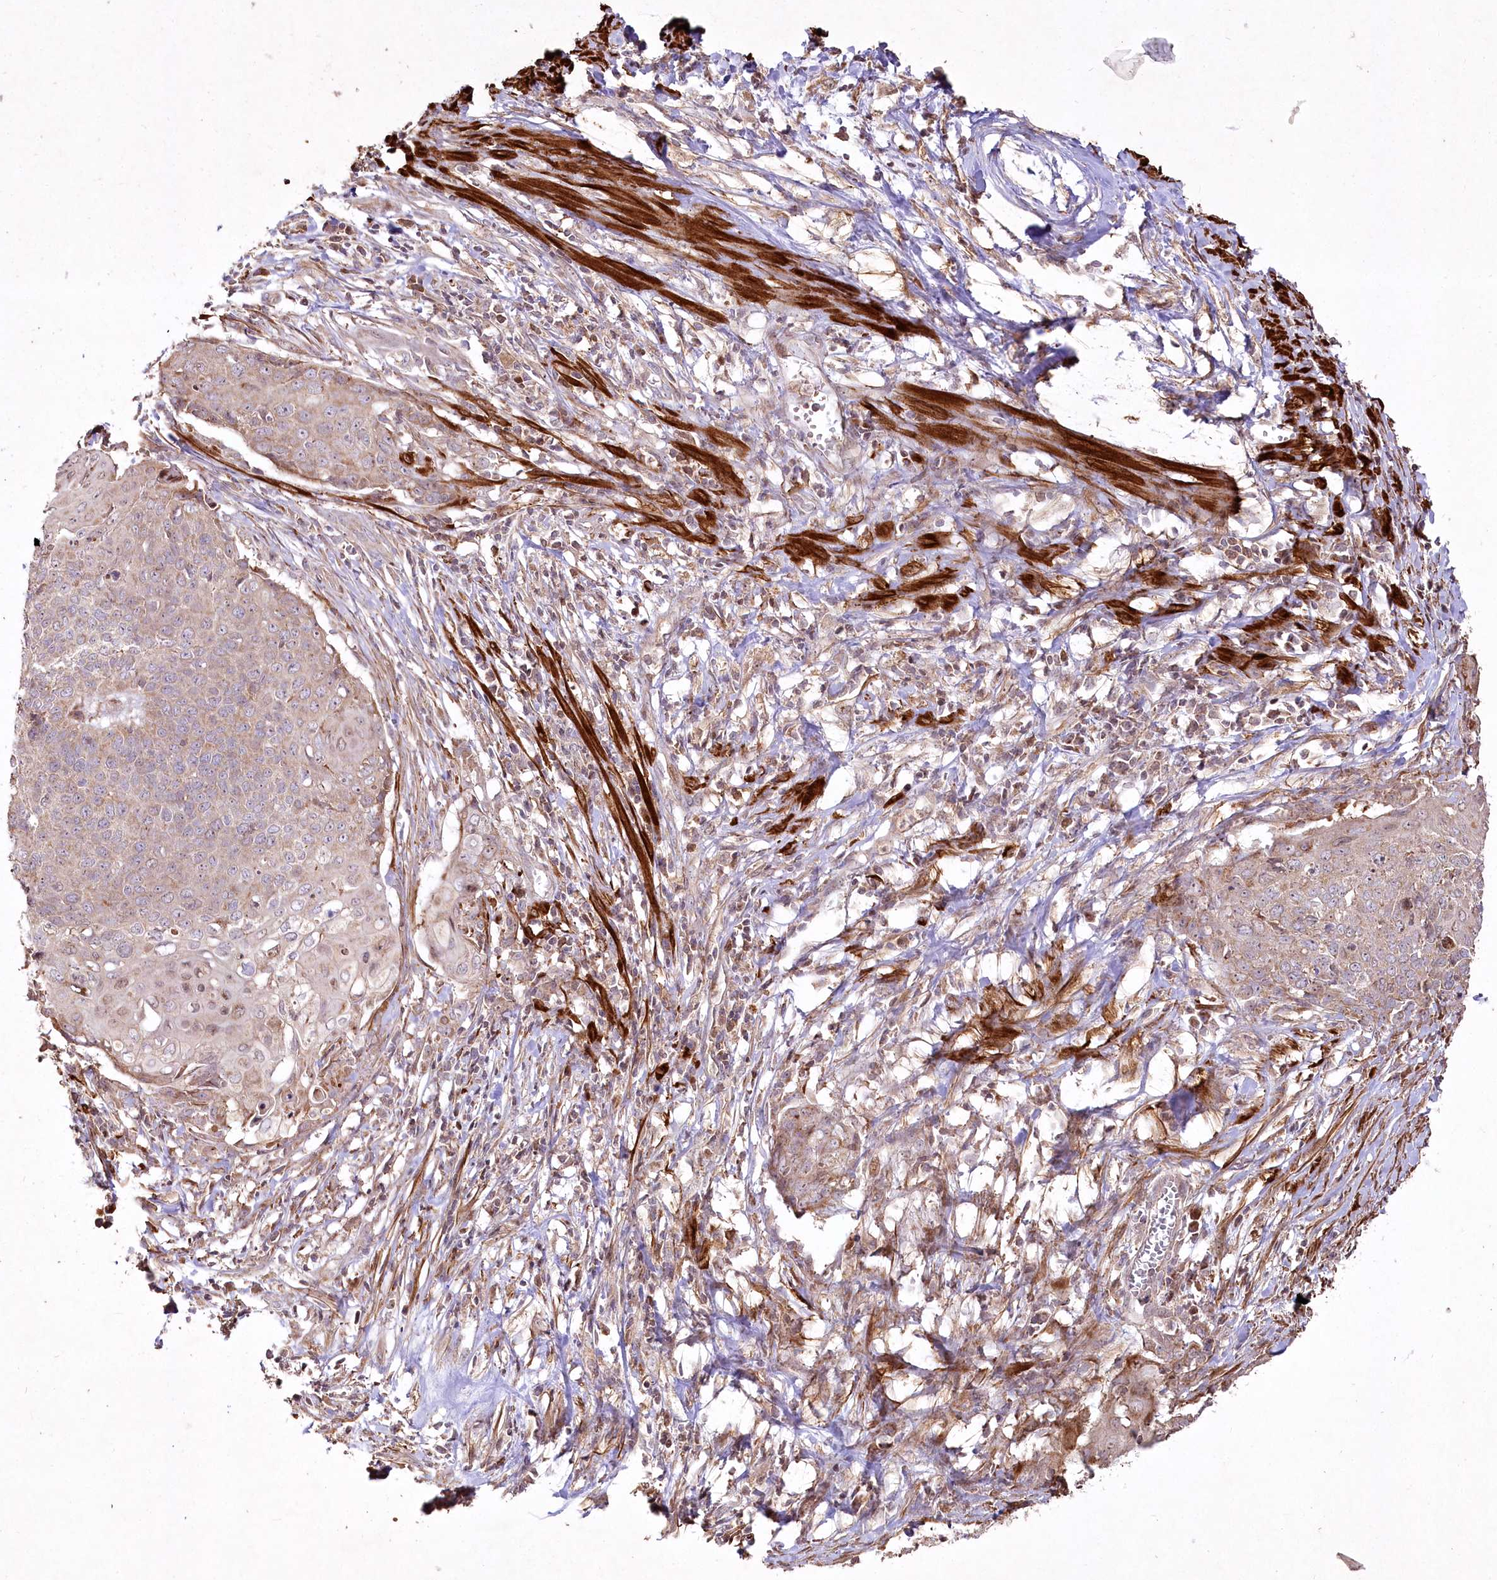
{"staining": {"intensity": "weak", "quantity": "<25%", "location": "cytoplasmic/membranous,nuclear"}, "tissue": "cervical cancer", "cell_type": "Tumor cells", "image_type": "cancer", "snomed": [{"axis": "morphology", "description": "Squamous cell carcinoma, NOS"}, {"axis": "topography", "description": "Cervix"}], "caption": "This is a photomicrograph of immunohistochemistry (IHC) staining of cervical cancer (squamous cell carcinoma), which shows no staining in tumor cells.", "gene": "PSTK", "patient": {"sex": "female", "age": 39}}